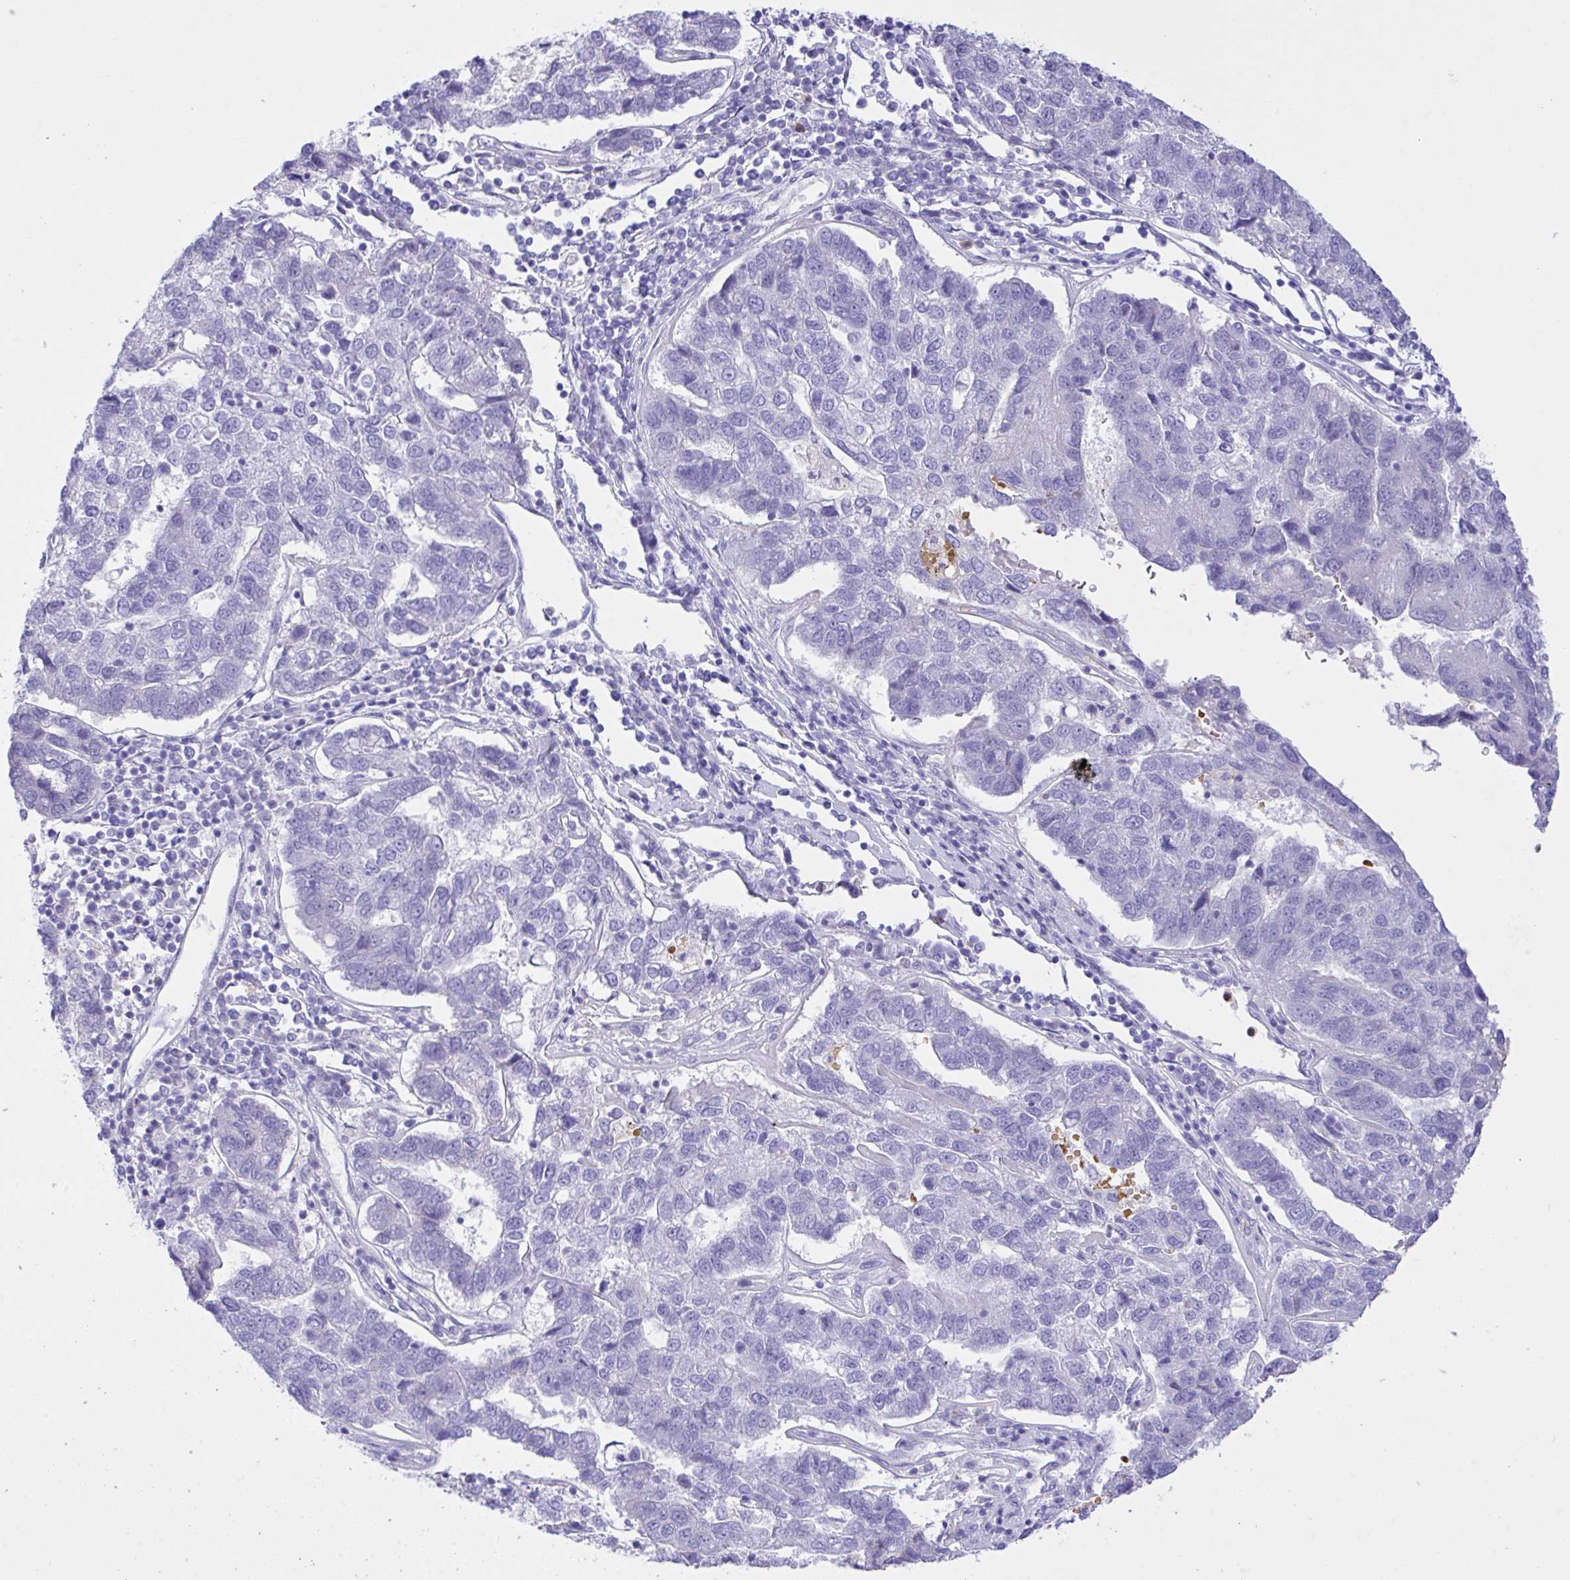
{"staining": {"intensity": "negative", "quantity": "none", "location": "none"}, "tissue": "pancreatic cancer", "cell_type": "Tumor cells", "image_type": "cancer", "snomed": [{"axis": "morphology", "description": "Adenocarcinoma, NOS"}, {"axis": "topography", "description": "Pancreas"}], "caption": "This is a photomicrograph of immunohistochemistry (IHC) staining of pancreatic adenocarcinoma, which shows no staining in tumor cells. Nuclei are stained in blue.", "gene": "ZNF221", "patient": {"sex": "female", "age": 61}}